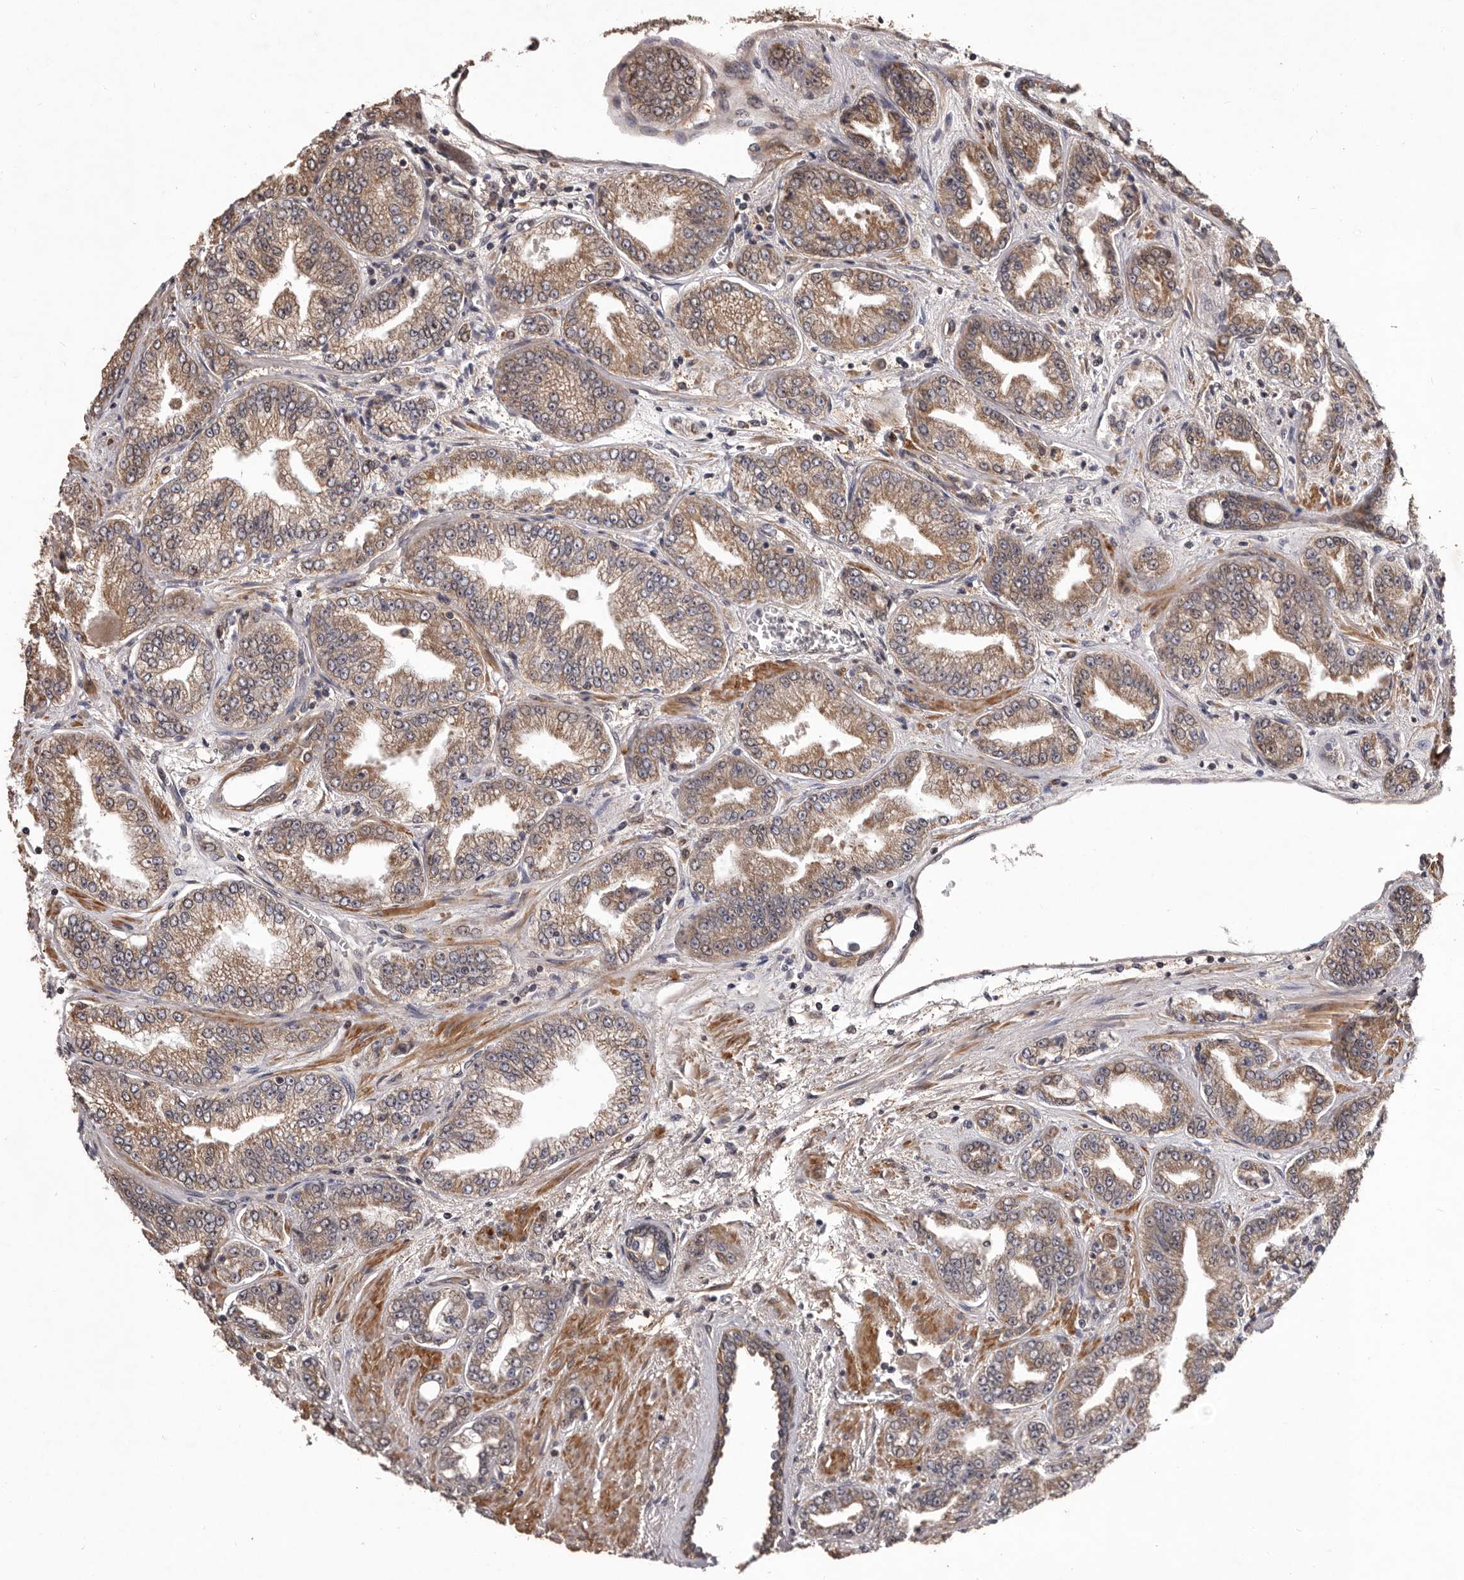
{"staining": {"intensity": "weak", "quantity": ">75%", "location": "cytoplasmic/membranous"}, "tissue": "prostate cancer", "cell_type": "Tumor cells", "image_type": "cancer", "snomed": [{"axis": "morphology", "description": "Adenocarcinoma, High grade"}, {"axis": "topography", "description": "Prostate"}], "caption": "Protein expression analysis of human prostate cancer (adenocarcinoma (high-grade)) reveals weak cytoplasmic/membranous positivity in approximately >75% of tumor cells.", "gene": "CELF3", "patient": {"sex": "male", "age": 71}}